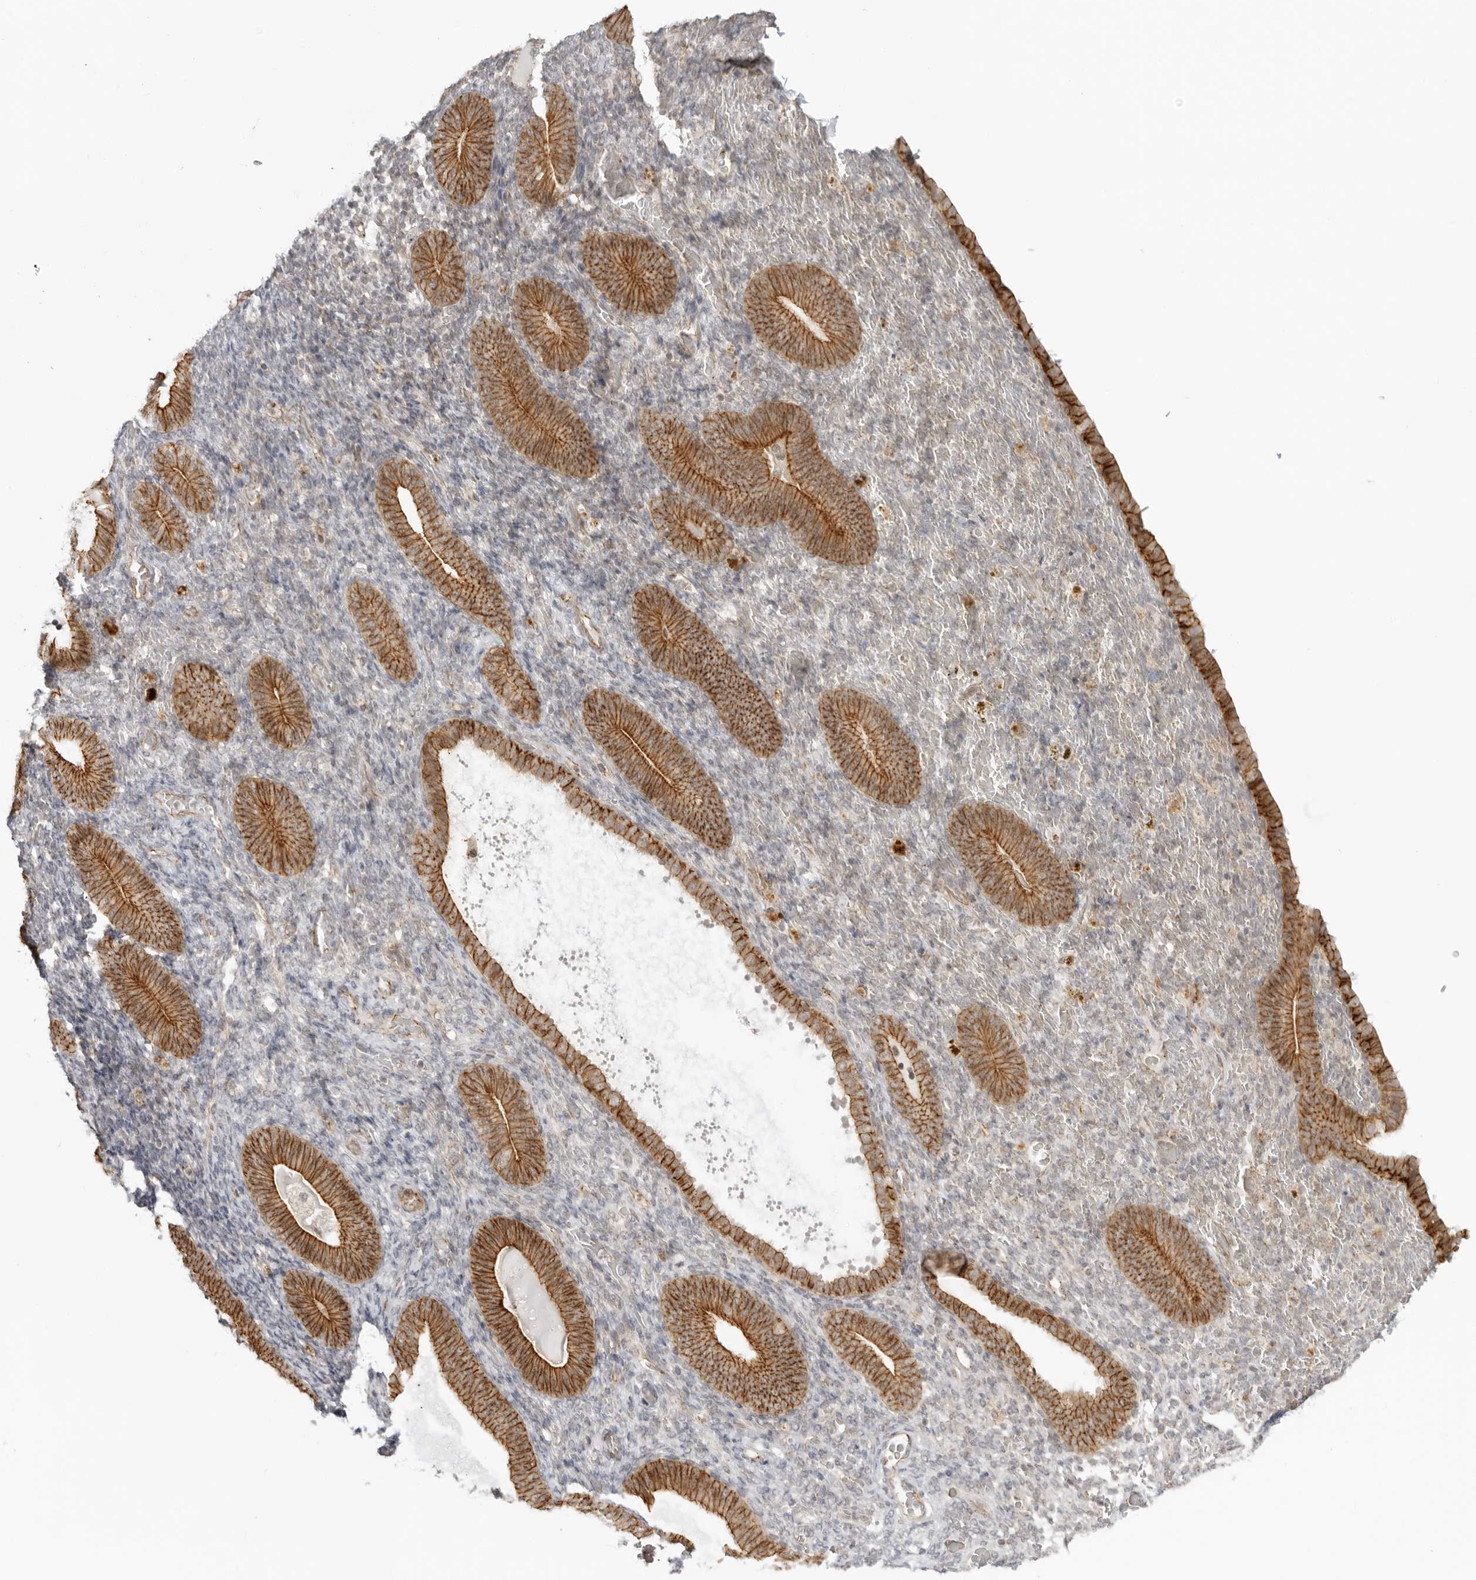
{"staining": {"intensity": "negative", "quantity": "none", "location": "none"}, "tissue": "endometrium", "cell_type": "Cells in endometrial stroma", "image_type": "normal", "snomed": [{"axis": "morphology", "description": "Normal tissue, NOS"}, {"axis": "topography", "description": "Endometrium"}], "caption": "The histopathology image reveals no significant expression in cells in endometrial stroma of endometrium.", "gene": "TRAPPC3", "patient": {"sex": "female", "age": 51}}